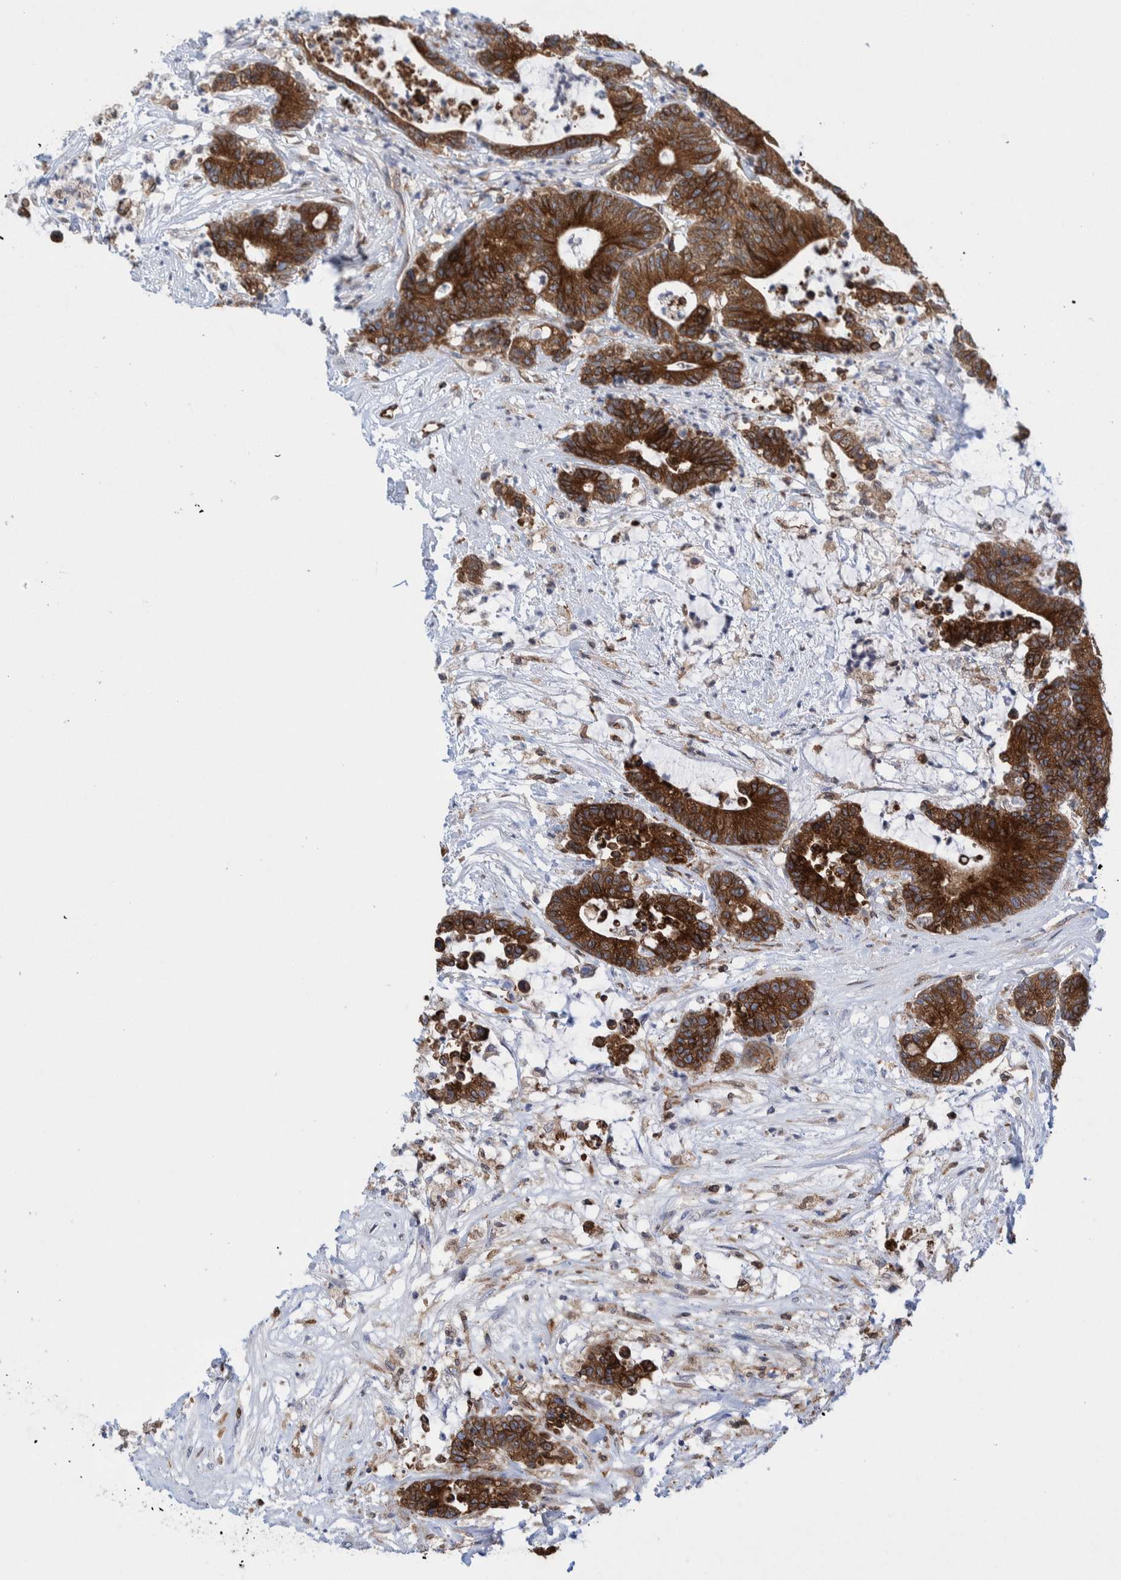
{"staining": {"intensity": "strong", "quantity": ">75%", "location": "cytoplasmic/membranous"}, "tissue": "colorectal cancer", "cell_type": "Tumor cells", "image_type": "cancer", "snomed": [{"axis": "morphology", "description": "Adenocarcinoma, NOS"}, {"axis": "topography", "description": "Colon"}], "caption": "This is a histology image of immunohistochemistry (IHC) staining of colorectal adenocarcinoma, which shows strong positivity in the cytoplasmic/membranous of tumor cells.", "gene": "THEM6", "patient": {"sex": "female", "age": 84}}